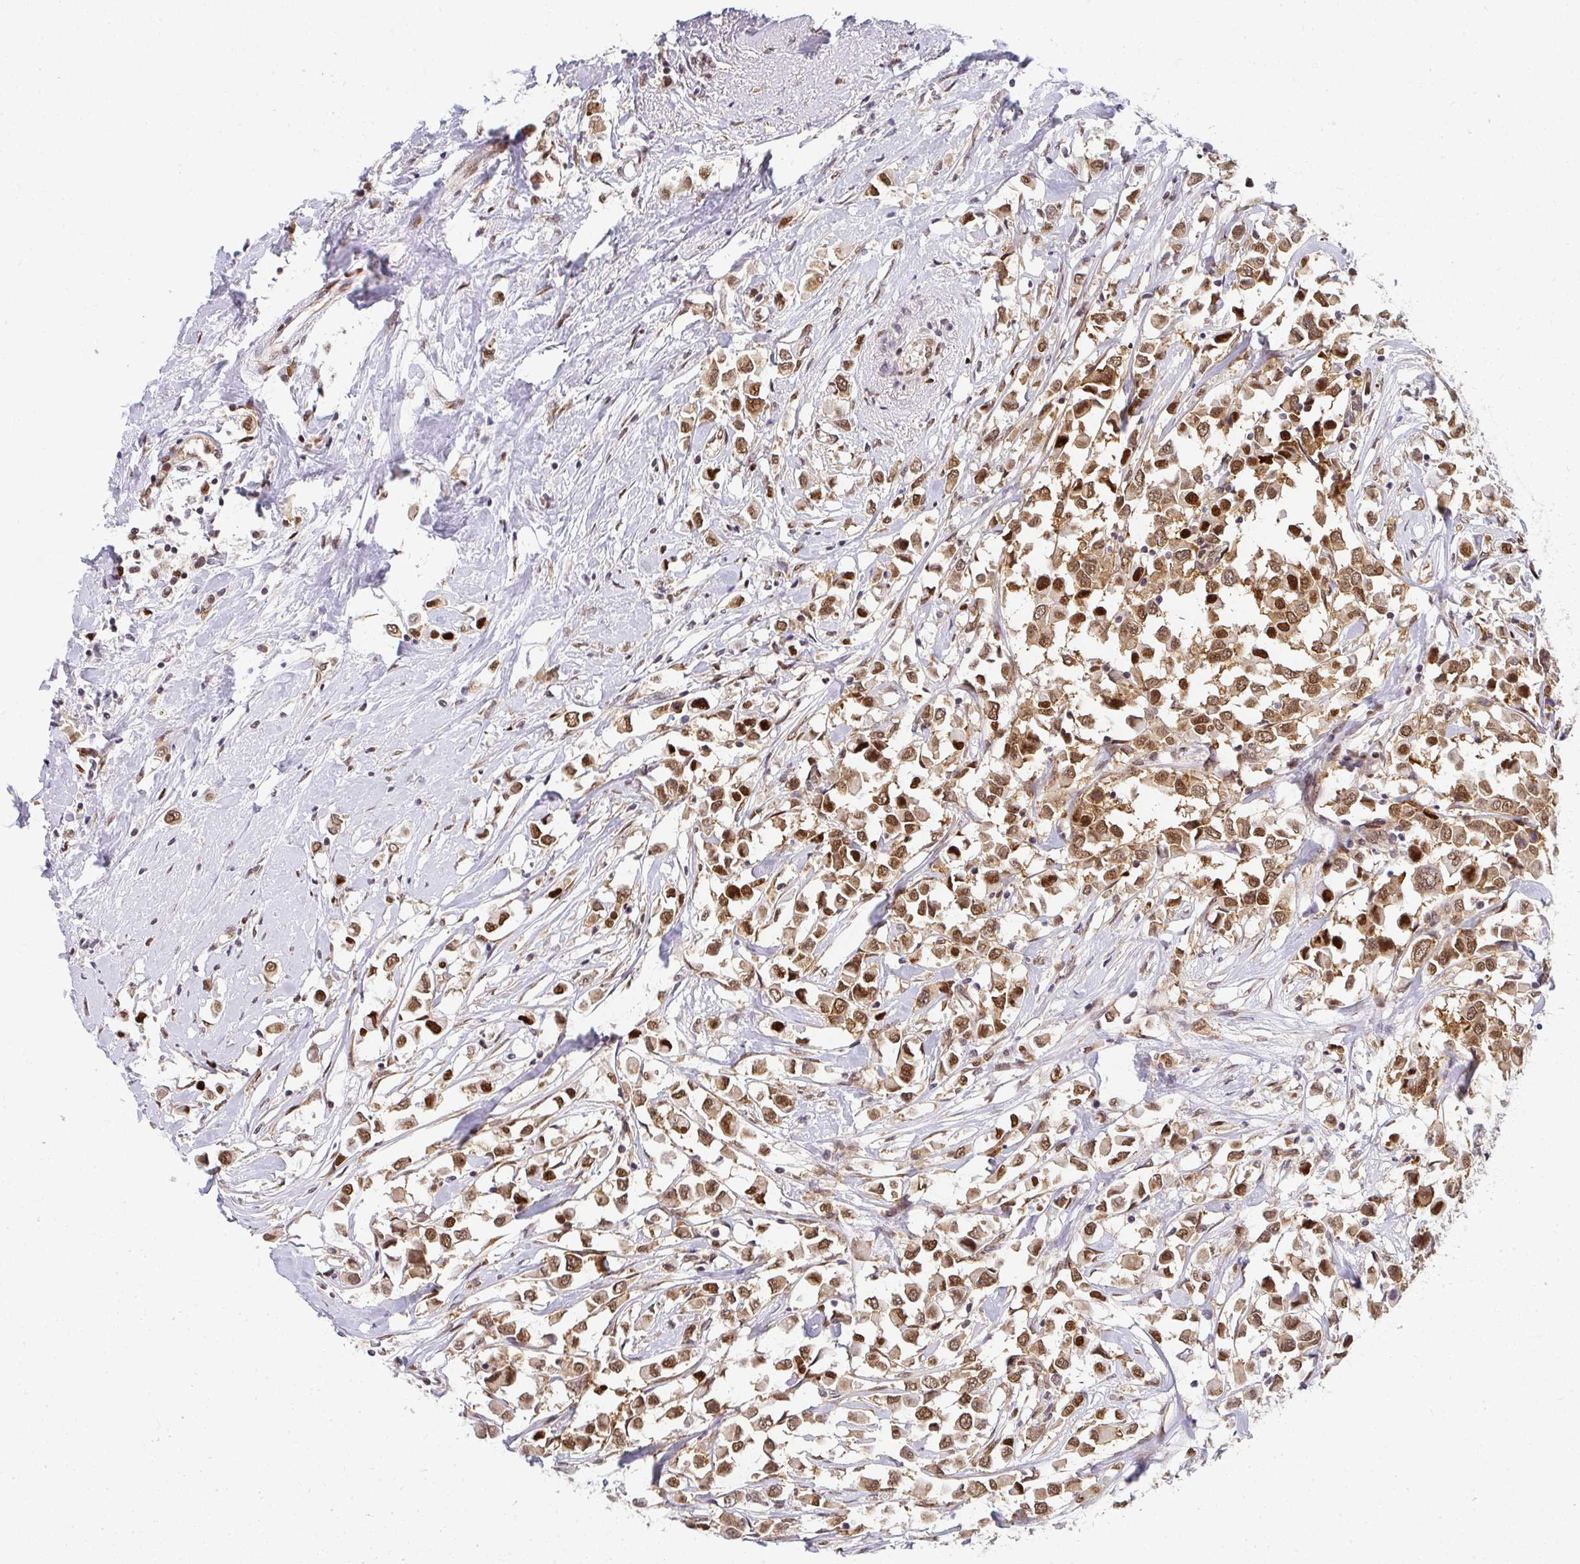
{"staining": {"intensity": "strong", "quantity": ">75%", "location": "cytoplasmic/membranous,nuclear"}, "tissue": "breast cancer", "cell_type": "Tumor cells", "image_type": "cancer", "snomed": [{"axis": "morphology", "description": "Duct carcinoma"}, {"axis": "topography", "description": "Breast"}], "caption": "A photomicrograph showing strong cytoplasmic/membranous and nuclear expression in about >75% of tumor cells in breast intraductal carcinoma, as visualized by brown immunohistochemical staining.", "gene": "SYNCRIP", "patient": {"sex": "female", "age": 61}}